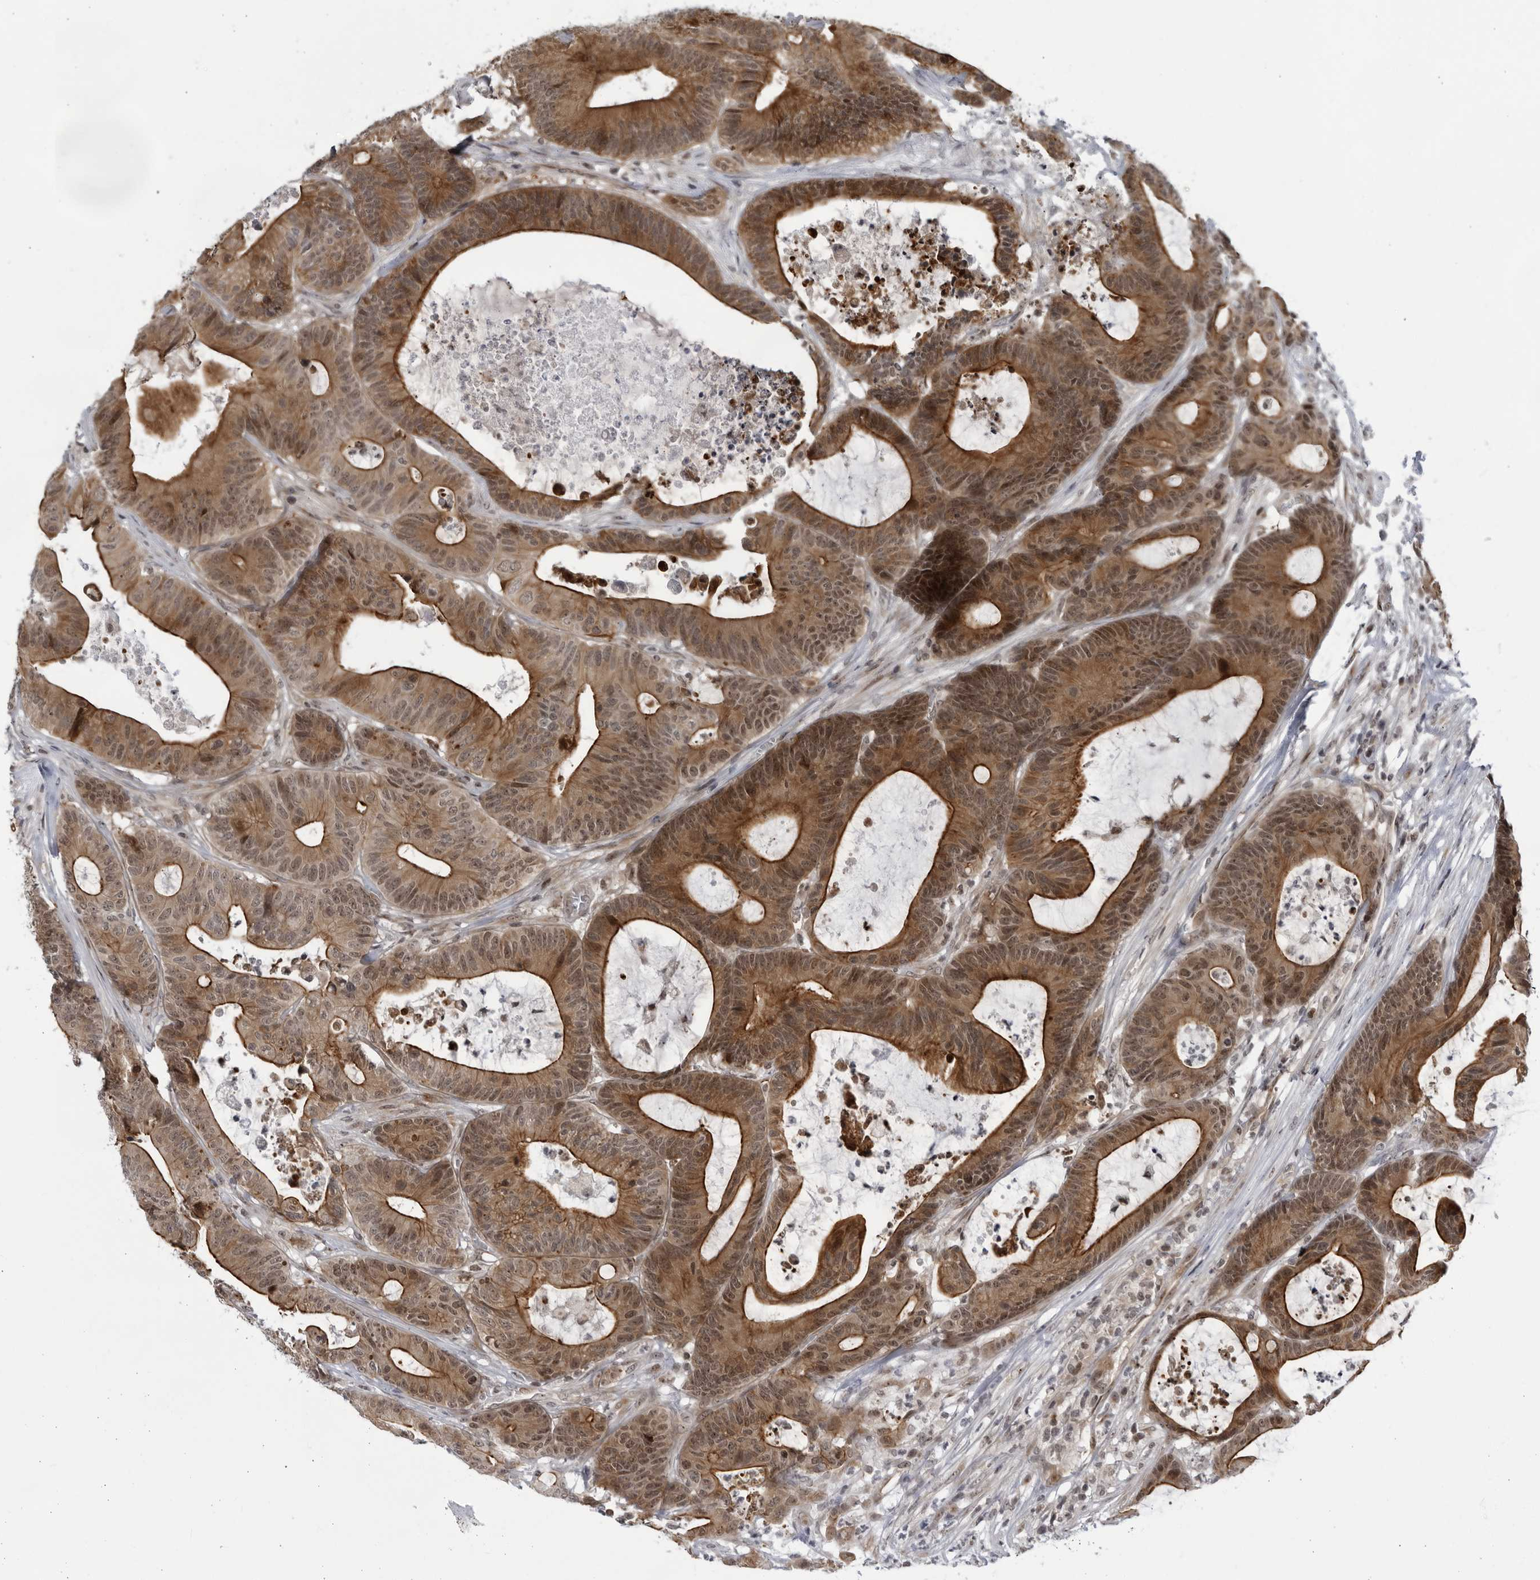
{"staining": {"intensity": "strong", "quantity": ">75%", "location": "cytoplasmic/membranous,nuclear"}, "tissue": "colorectal cancer", "cell_type": "Tumor cells", "image_type": "cancer", "snomed": [{"axis": "morphology", "description": "Adenocarcinoma, NOS"}, {"axis": "topography", "description": "Colon"}], "caption": "High-magnification brightfield microscopy of colorectal cancer (adenocarcinoma) stained with DAB (brown) and counterstained with hematoxylin (blue). tumor cells exhibit strong cytoplasmic/membranous and nuclear expression is seen in about>75% of cells.", "gene": "ITGB3BP", "patient": {"sex": "female", "age": 84}}